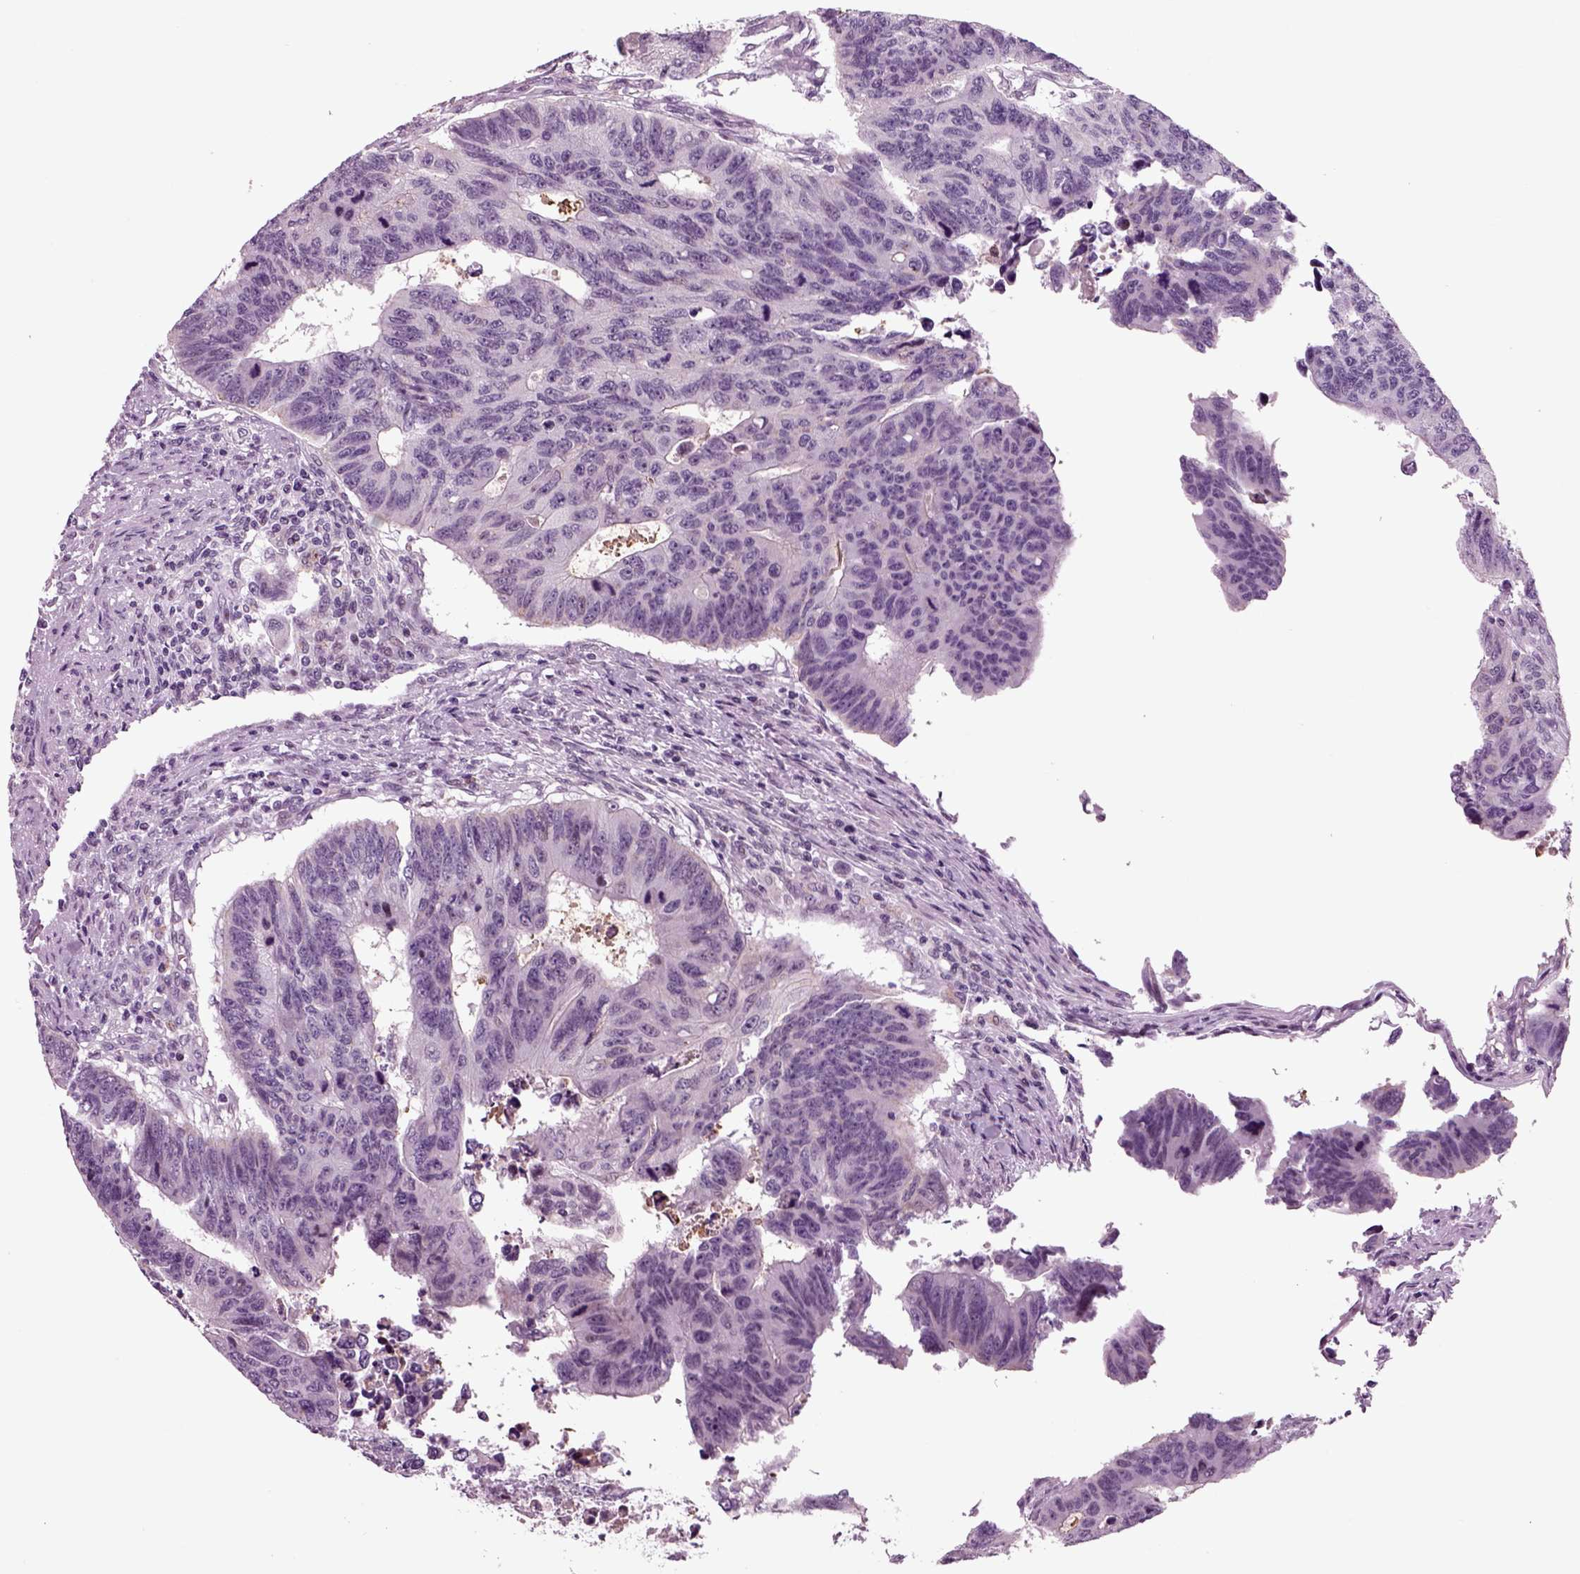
{"staining": {"intensity": "negative", "quantity": "none", "location": "none"}, "tissue": "colorectal cancer", "cell_type": "Tumor cells", "image_type": "cancer", "snomed": [{"axis": "morphology", "description": "Adenocarcinoma, NOS"}, {"axis": "topography", "description": "Rectum"}], "caption": "This is an immunohistochemistry (IHC) micrograph of colorectal cancer (adenocarcinoma). There is no expression in tumor cells.", "gene": "CHGB", "patient": {"sex": "female", "age": 85}}